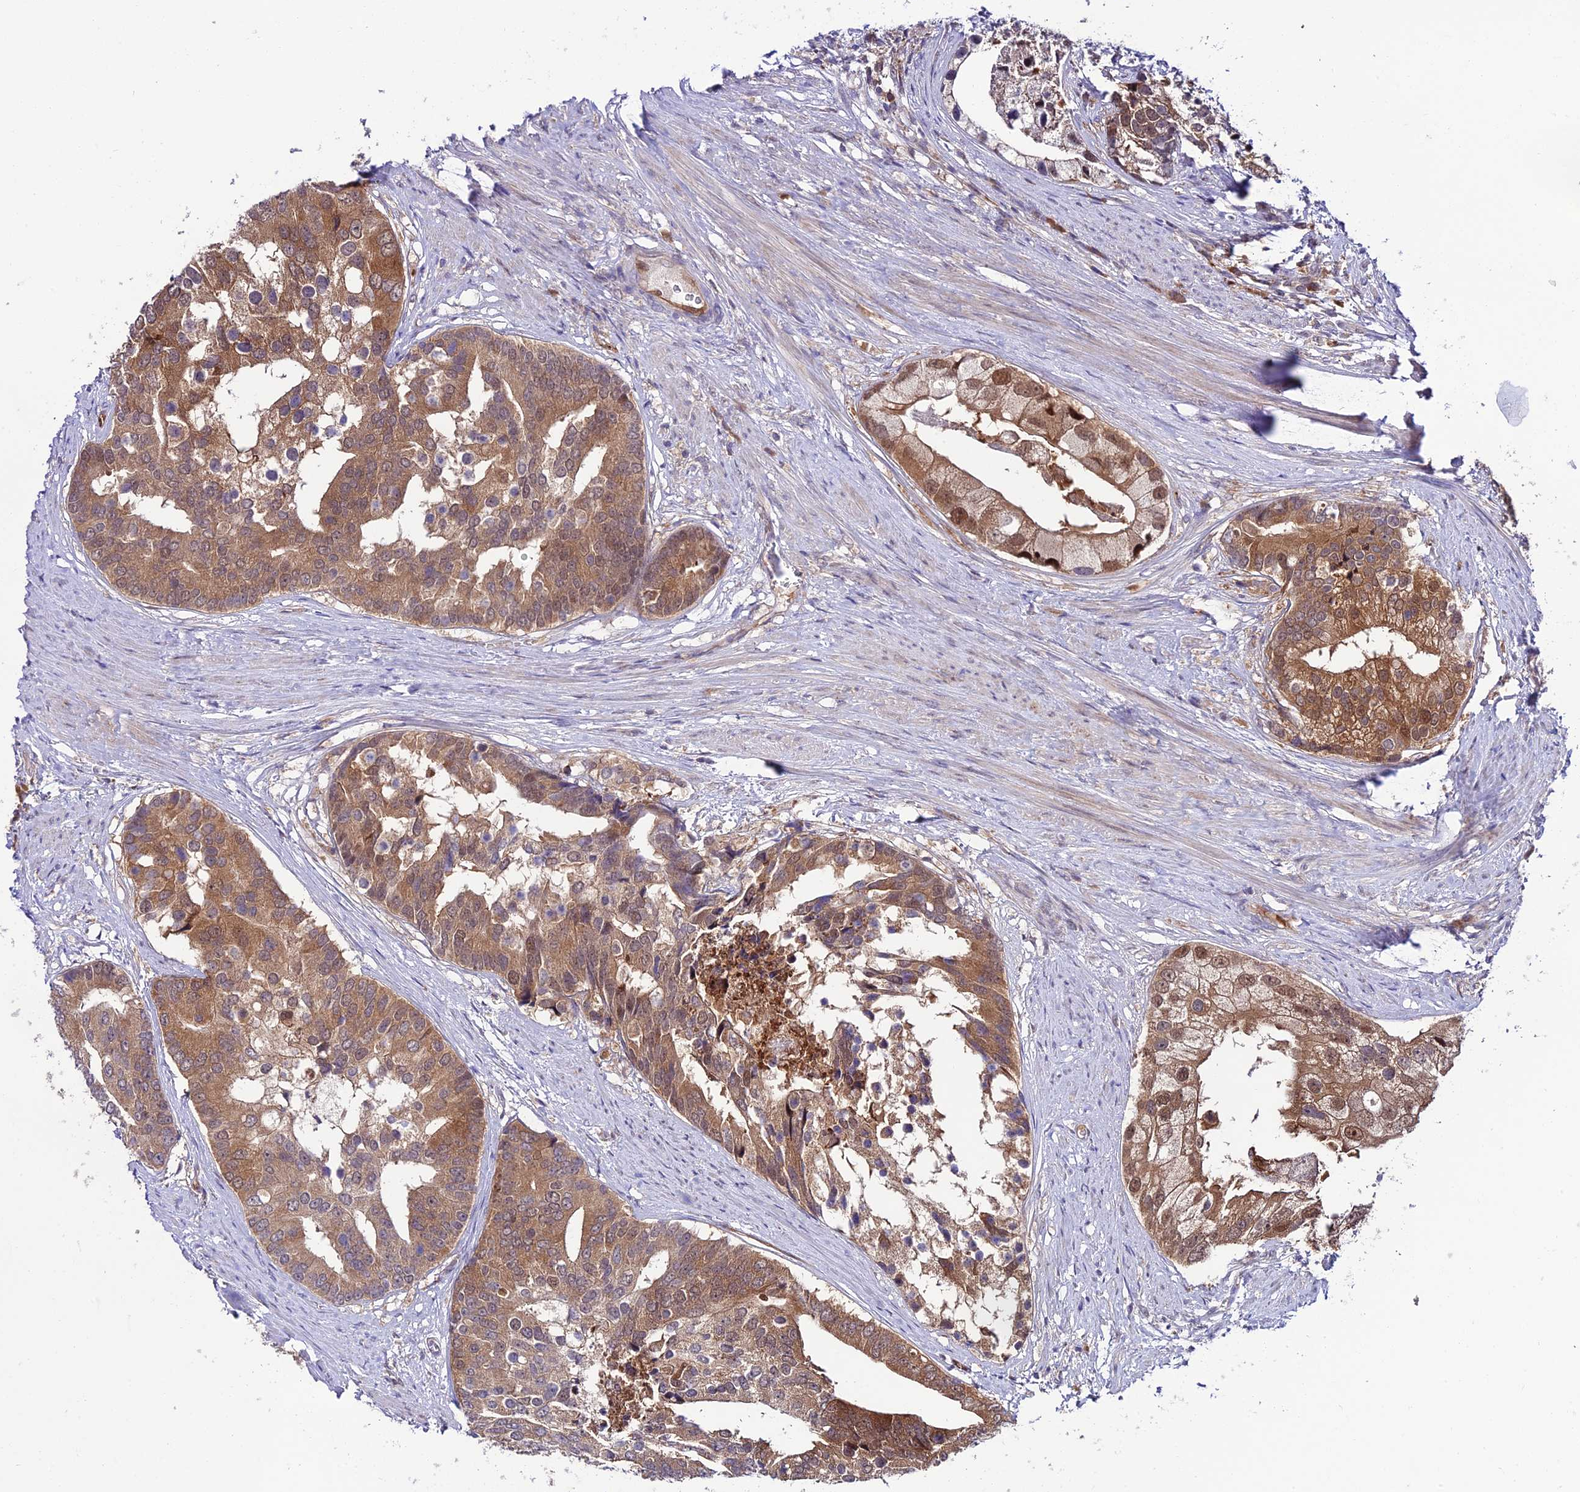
{"staining": {"intensity": "moderate", "quantity": ">75%", "location": "cytoplasmic/membranous"}, "tissue": "prostate cancer", "cell_type": "Tumor cells", "image_type": "cancer", "snomed": [{"axis": "morphology", "description": "Adenocarcinoma, High grade"}, {"axis": "topography", "description": "Prostate"}], "caption": "The micrograph displays staining of prostate cancer (adenocarcinoma (high-grade)), revealing moderate cytoplasmic/membranous protein expression (brown color) within tumor cells.", "gene": "TRIM40", "patient": {"sex": "male", "age": 62}}